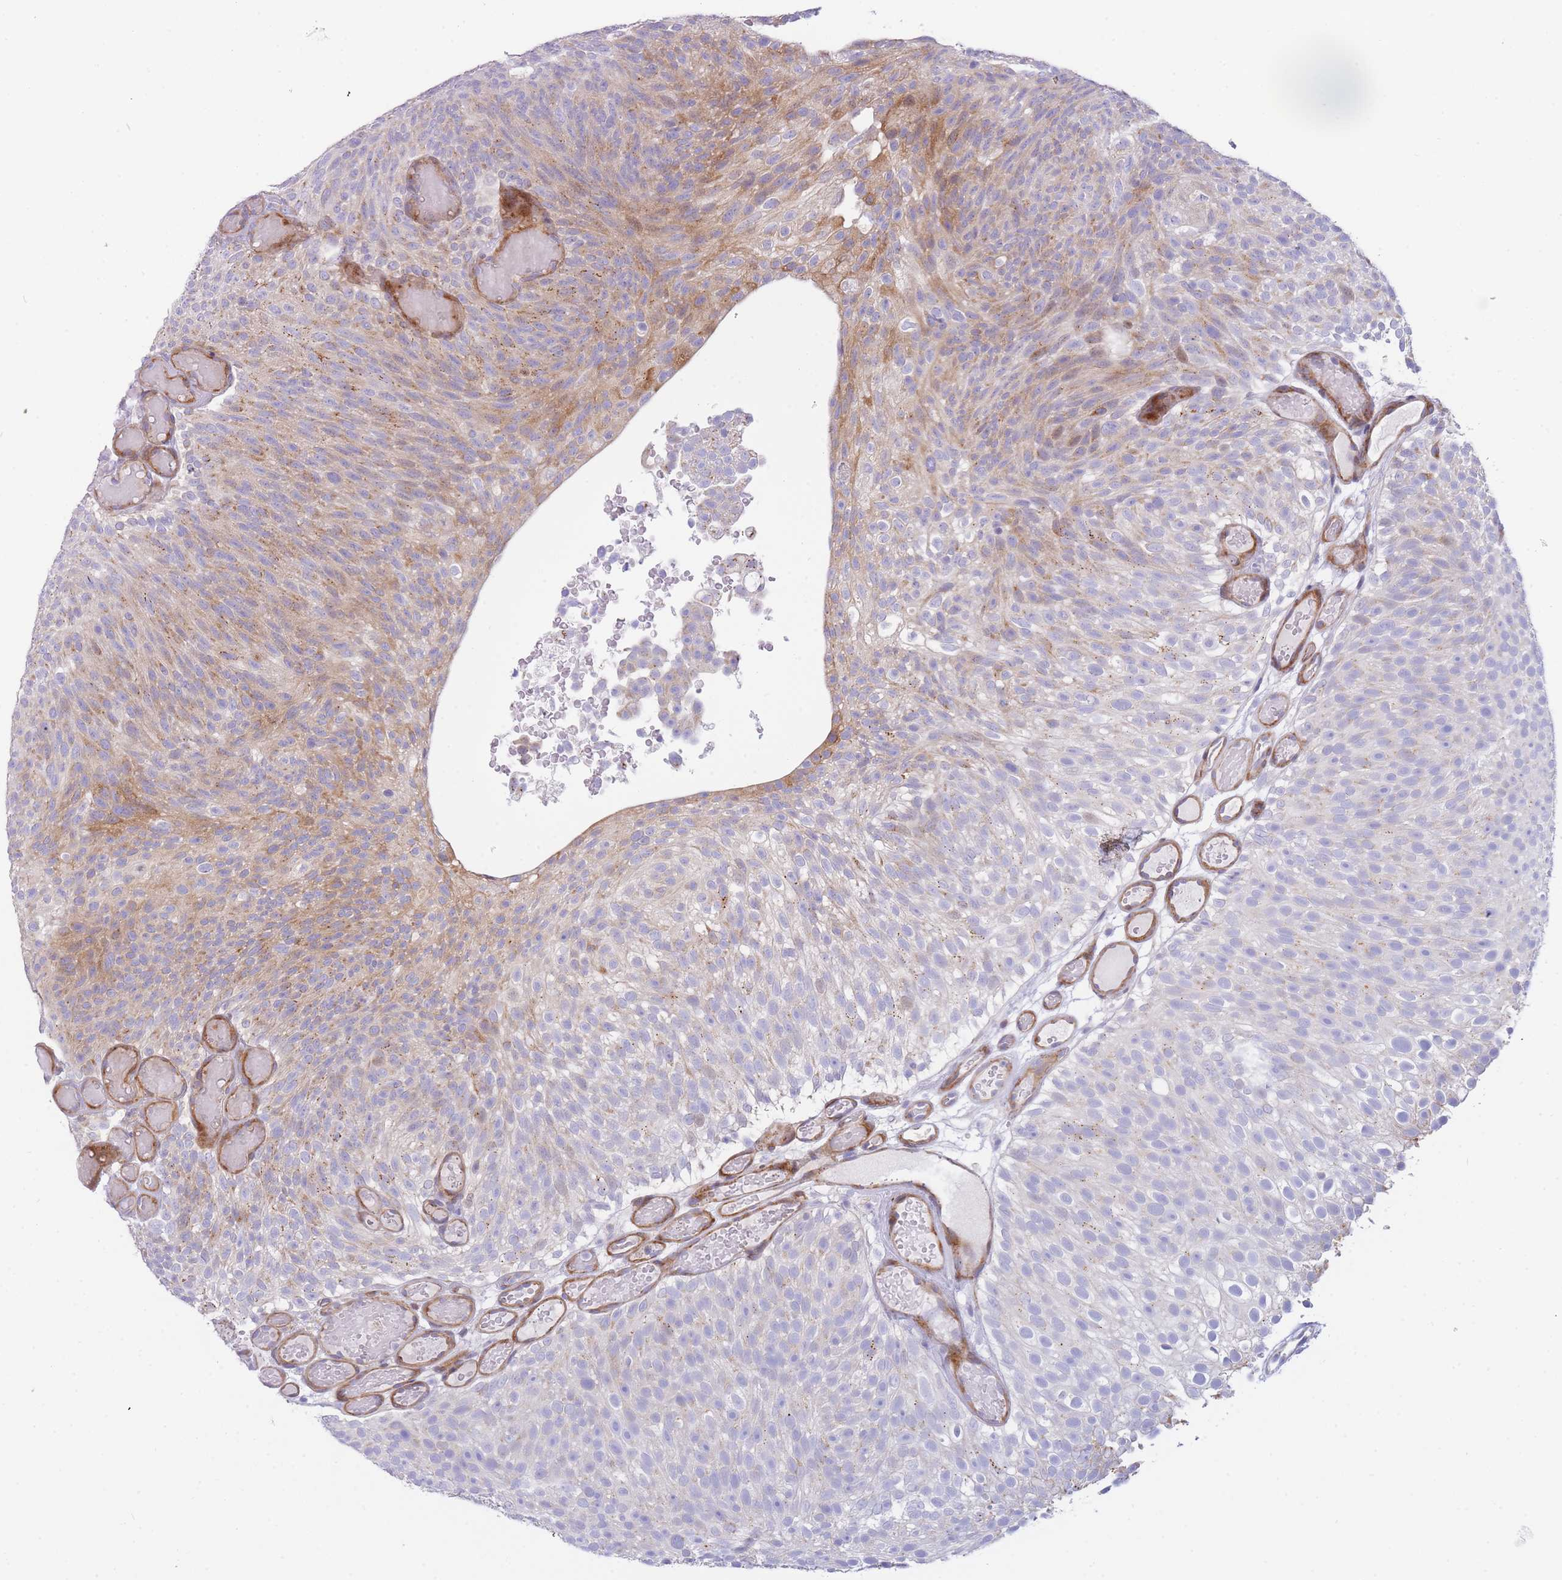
{"staining": {"intensity": "moderate", "quantity": "<25%", "location": "cytoplasmic/membranous"}, "tissue": "urothelial cancer", "cell_type": "Tumor cells", "image_type": "cancer", "snomed": [{"axis": "morphology", "description": "Urothelial carcinoma, Low grade"}, {"axis": "topography", "description": "Urinary bladder"}], "caption": "Low-grade urothelial carcinoma was stained to show a protein in brown. There is low levels of moderate cytoplasmic/membranous positivity in about <25% of tumor cells.", "gene": "ATP5MC2", "patient": {"sex": "male", "age": 78}}